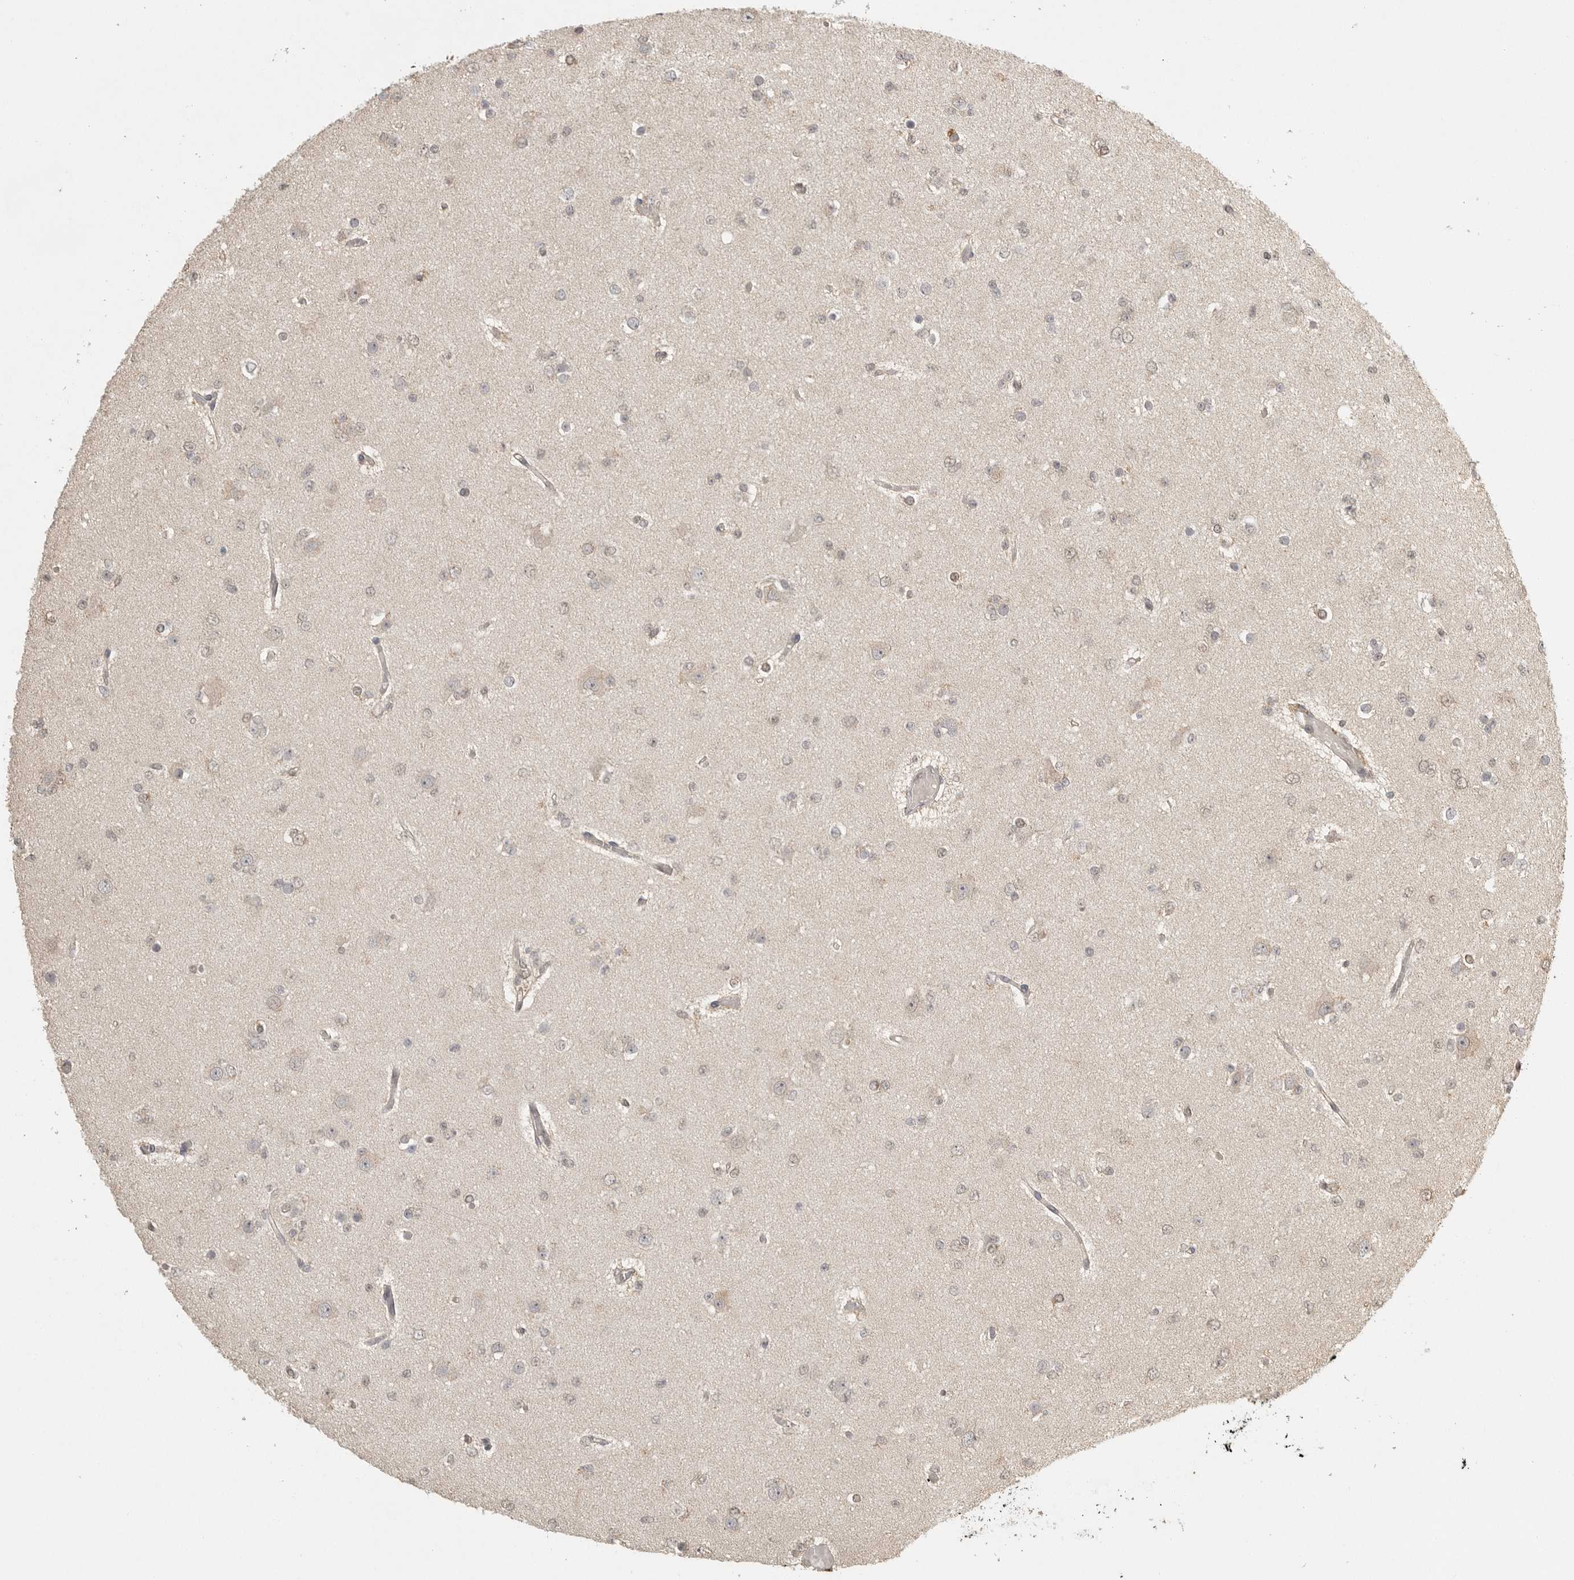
{"staining": {"intensity": "negative", "quantity": "none", "location": "none"}, "tissue": "glioma", "cell_type": "Tumor cells", "image_type": "cancer", "snomed": [{"axis": "morphology", "description": "Glioma, malignant, Low grade"}, {"axis": "topography", "description": "Brain"}], "caption": "Immunohistochemical staining of glioma displays no significant staining in tumor cells. (DAB IHC with hematoxylin counter stain).", "gene": "DFFA", "patient": {"sex": "female", "age": 22}}